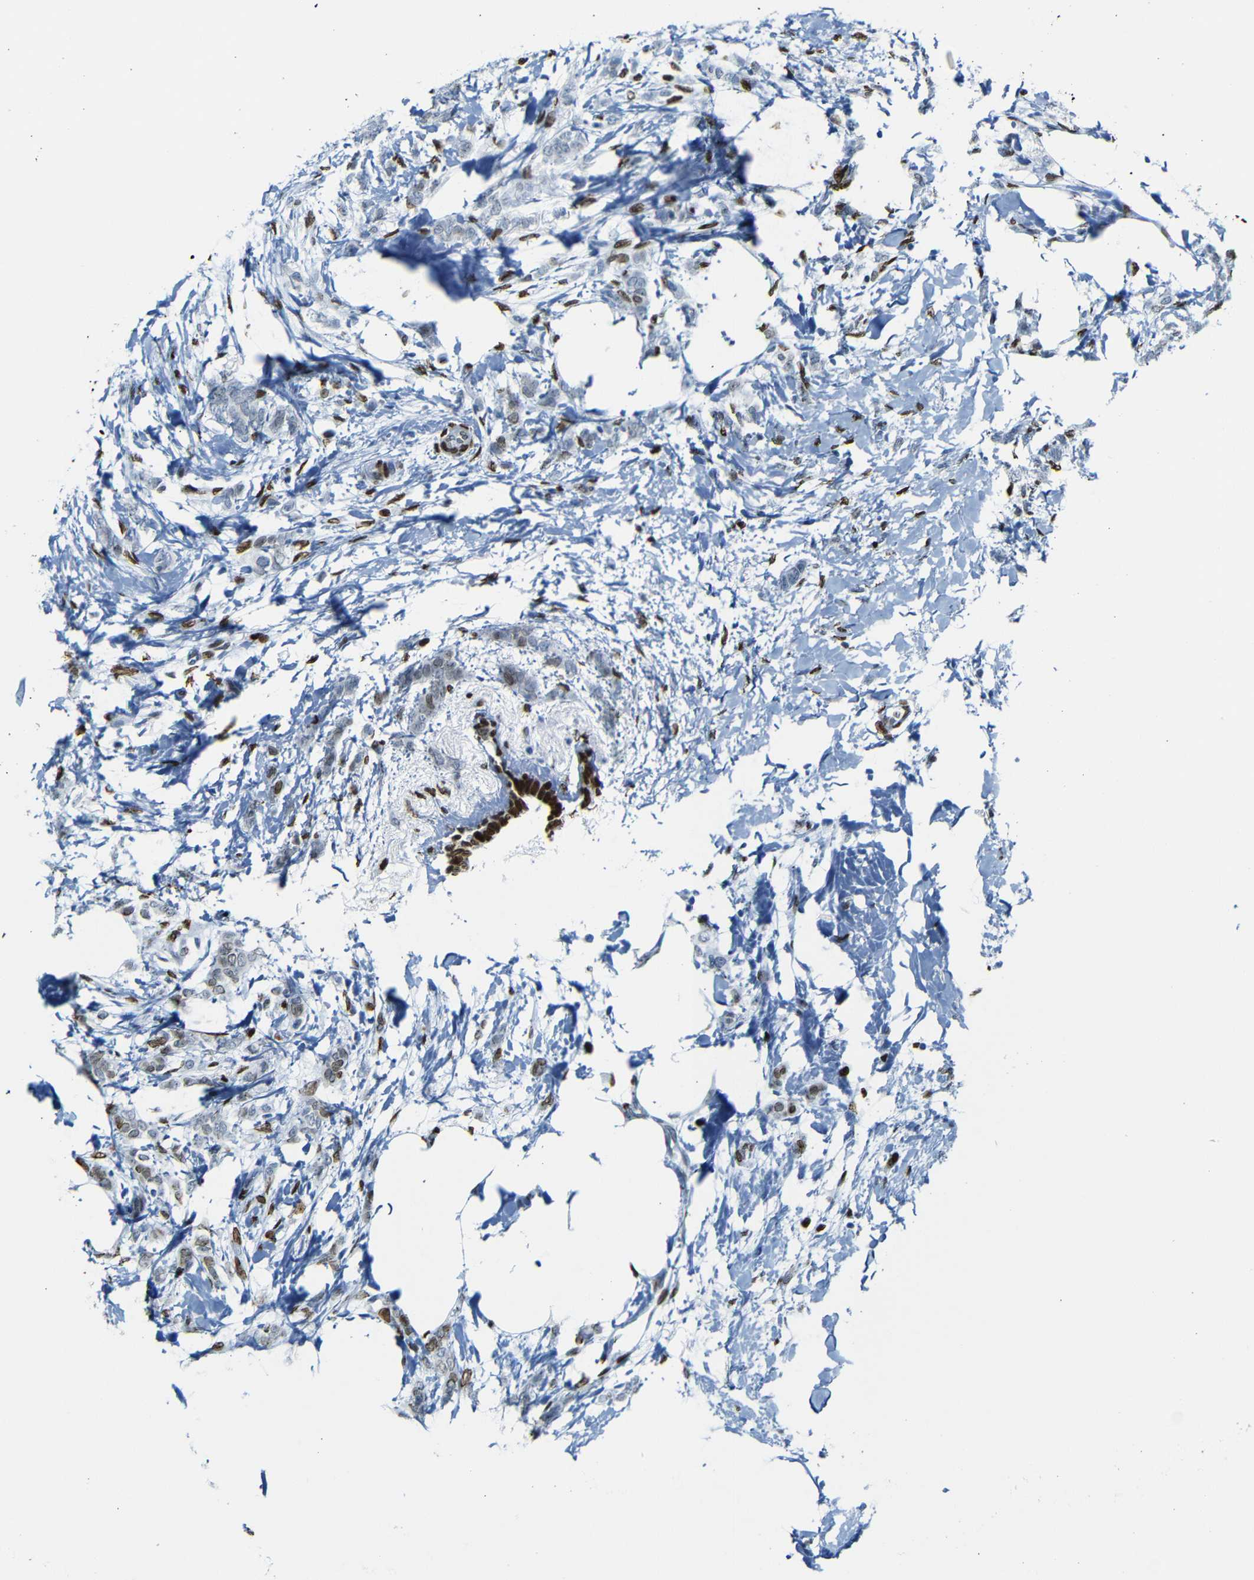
{"staining": {"intensity": "strong", "quantity": ">75%", "location": "nuclear"}, "tissue": "breast cancer", "cell_type": "Tumor cells", "image_type": "cancer", "snomed": [{"axis": "morphology", "description": "Lobular carcinoma, in situ"}, {"axis": "morphology", "description": "Lobular carcinoma"}, {"axis": "topography", "description": "Breast"}], "caption": "Tumor cells exhibit high levels of strong nuclear staining in approximately >75% of cells in human breast cancer. (brown staining indicates protein expression, while blue staining denotes nuclei).", "gene": "NPIPB15", "patient": {"sex": "female", "age": 41}}